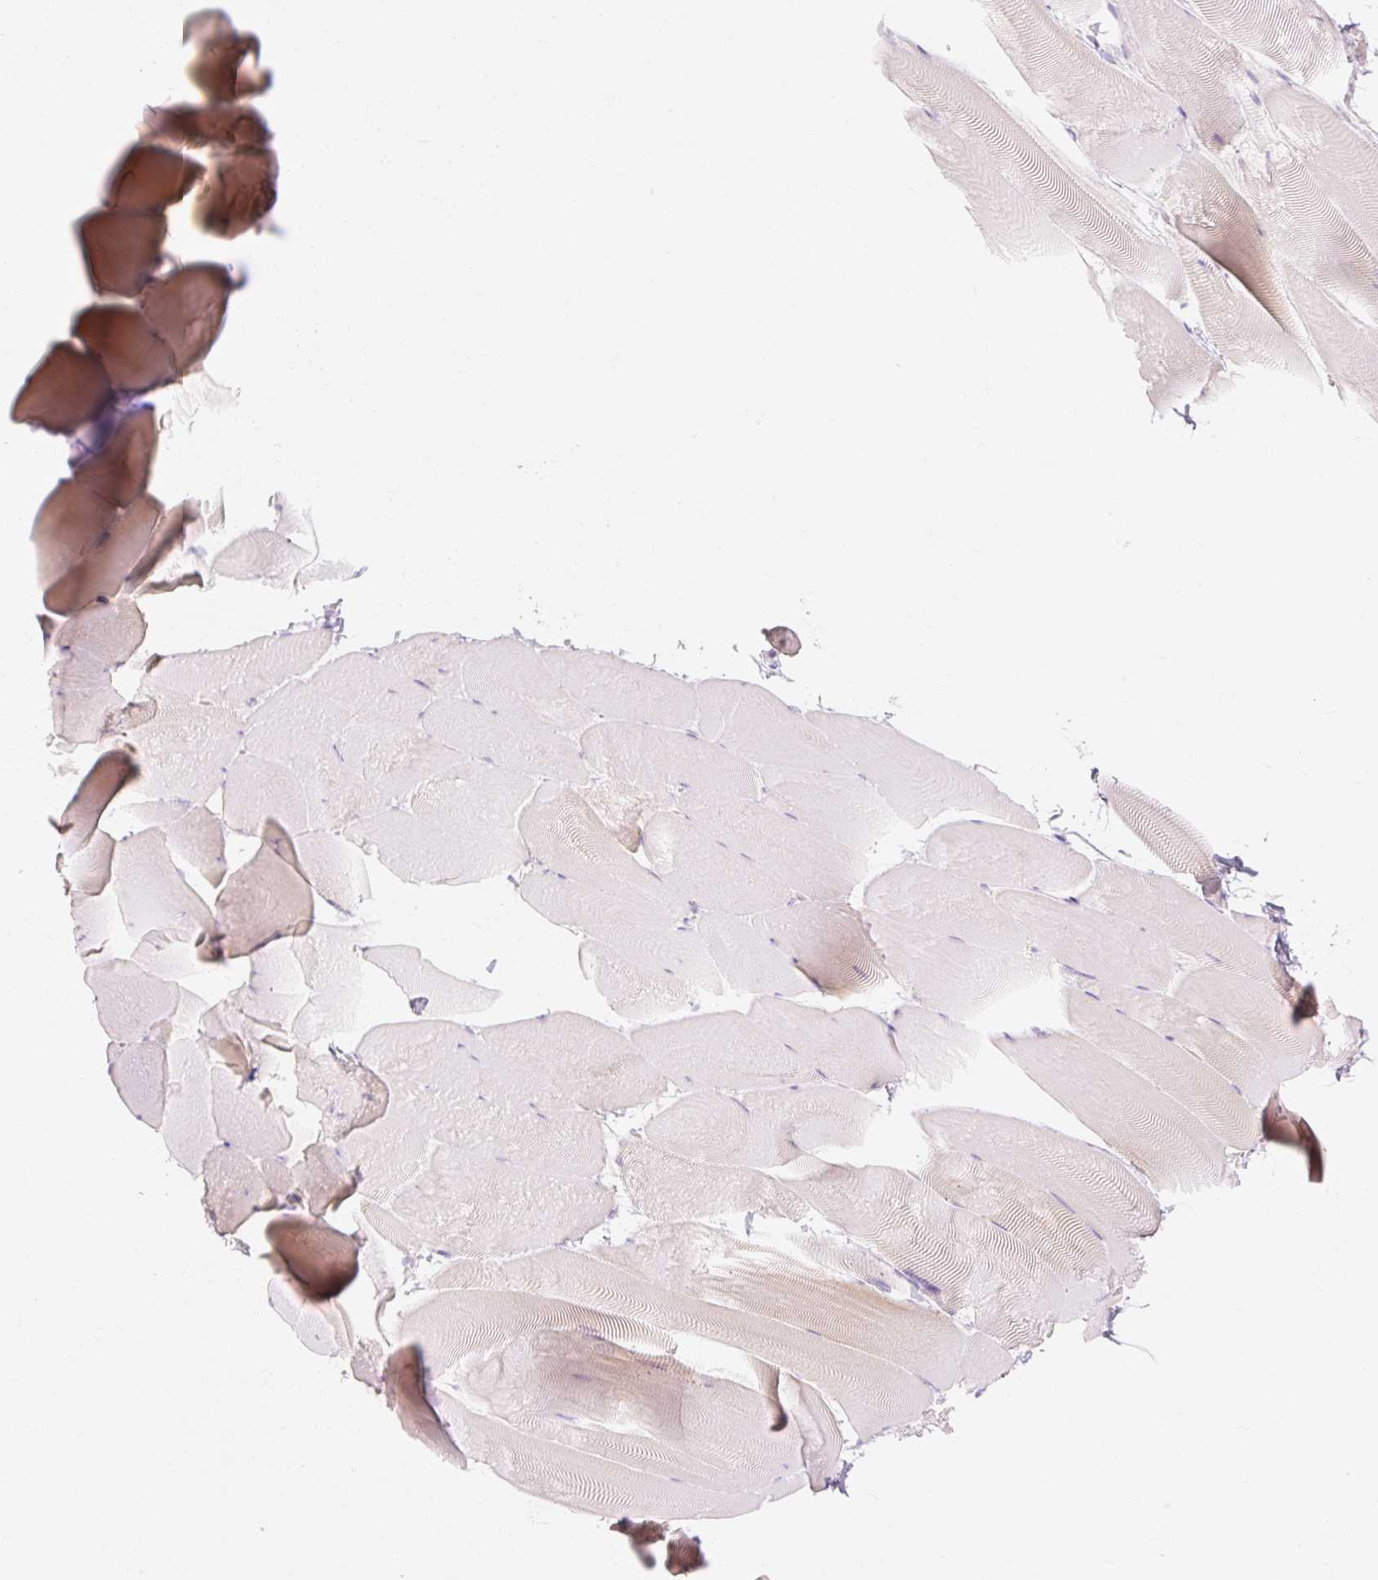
{"staining": {"intensity": "weak", "quantity": "<25%", "location": "cytoplasmic/membranous"}, "tissue": "skeletal muscle", "cell_type": "Myocytes", "image_type": "normal", "snomed": [{"axis": "morphology", "description": "Normal tissue, NOS"}, {"axis": "topography", "description": "Skeletal muscle"}], "caption": "Protein analysis of normal skeletal muscle exhibits no significant staining in myocytes. Brightfield microscopy of immunohistochemistry stained with DAB (brown) and hematoxylin (blue), captured at high magnification.", "gene": "MYO1D", "patient": {"sex": "female", "age": 64}}